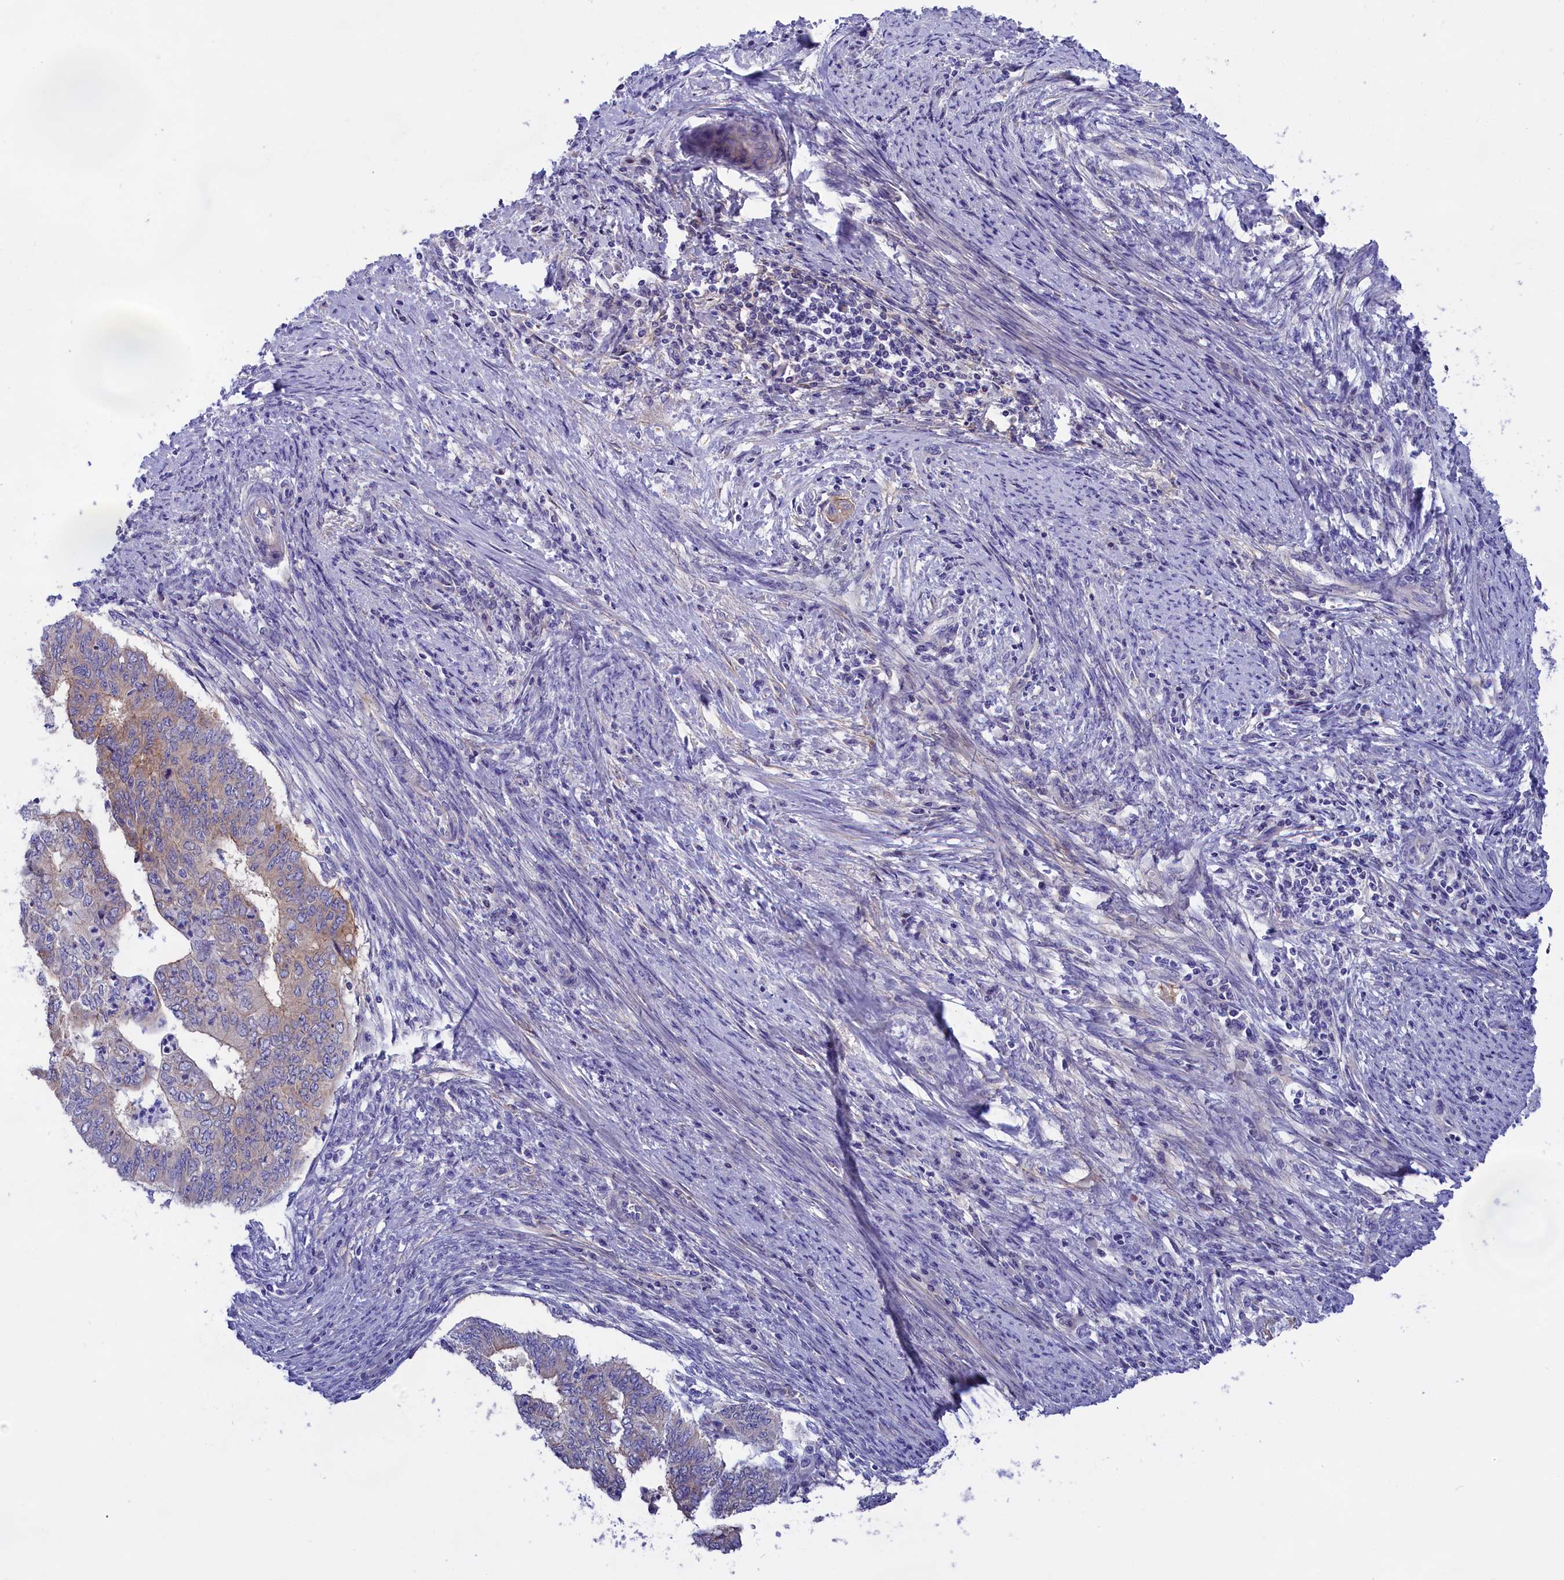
{"staining": {"intensity": "moderate", "quantity": "25%-75%", "location": "cytoplasmic/membranous"}, "tissue": "endometrial cancer", "cell_type": "Tumor cells", "image_type": "cancer", "snomed": [{"axis": "morphology", "description": "Adenocarcinoma, NOS"}, {"axis": "topography", "description": "Endometrium"}], "caption": "Endometrial adenocarcinoma tissue demonstrates moderate cytoplasmic/membranous expression in approximately 25%-75% of tumor cells (DAB (3,3'-diaminobenzidine) IHC with brightfield microscopy, high magnification).", "gene": "PPP1R13L", "patient": {"sex": "female", "age": 68}}